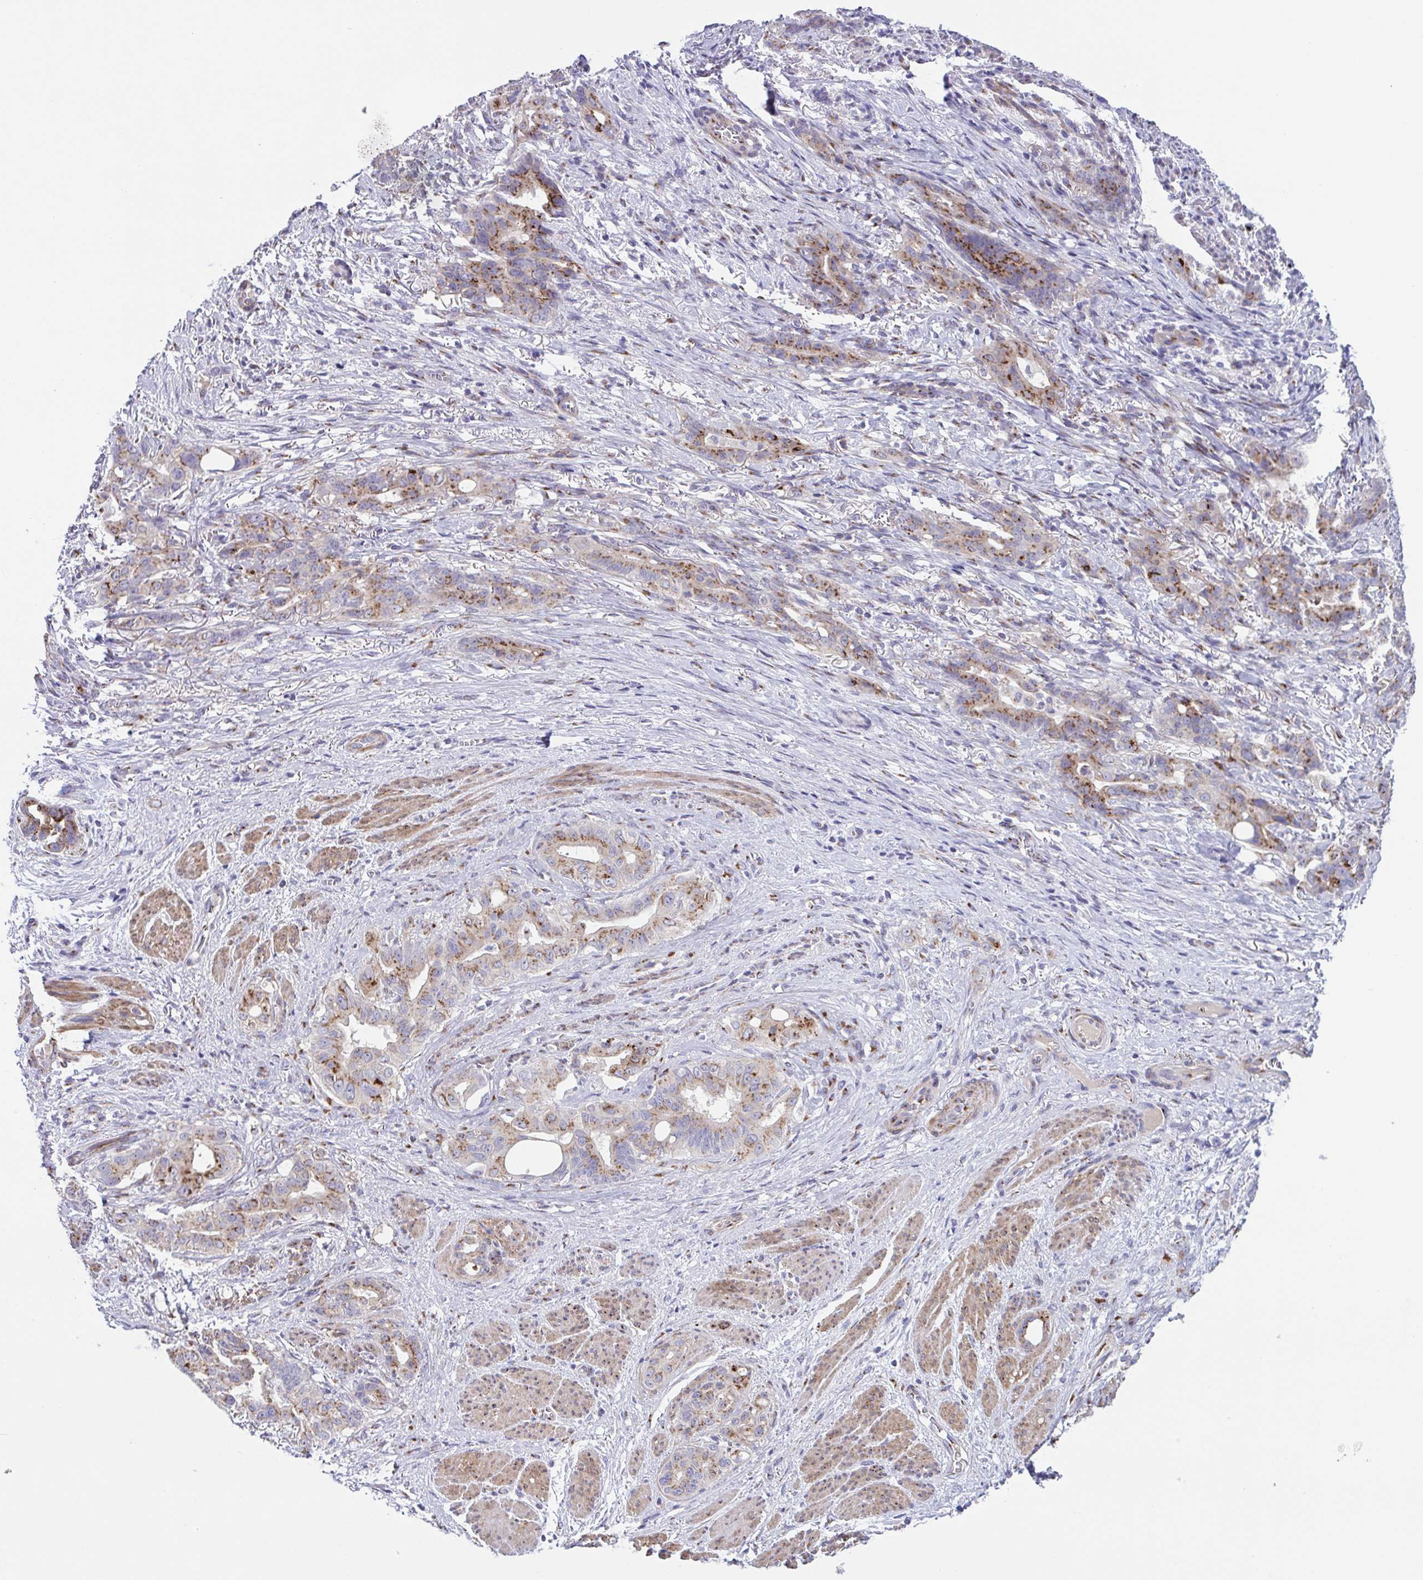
{"staining": {"intensity": "moderate", "quantity": "25%-75%", "location": "cytoplasmic/membranous"}, "tissue": "stomach cancer", "cell_type": "Tumor cells", "image_type": "cancer", "snomed": [{"axis": "morphology", "description": "Normal tissue, NOS"}, {"axis": "morphology", "description": "Adenocarcinoma, NOS"}, {"axis": "topography", "description": "Esophagus"}, {"axis": "topography", "description": "Stomach, upper"}], "caption": "Immunohistochemistry staining of stomach cancer, which displays medium levels of moderate cytoplasmic/membranous staining in approximately 25%-75% of tumor cells indicating moderate cytoplasmic/membranous protein expression. The staining was performed using DAB (brown) for protein detection and nuclei were counterstained in hematoxylin (blue).", "gene": "COL17A1", "patient": {"sex": "male", "age": 62}}